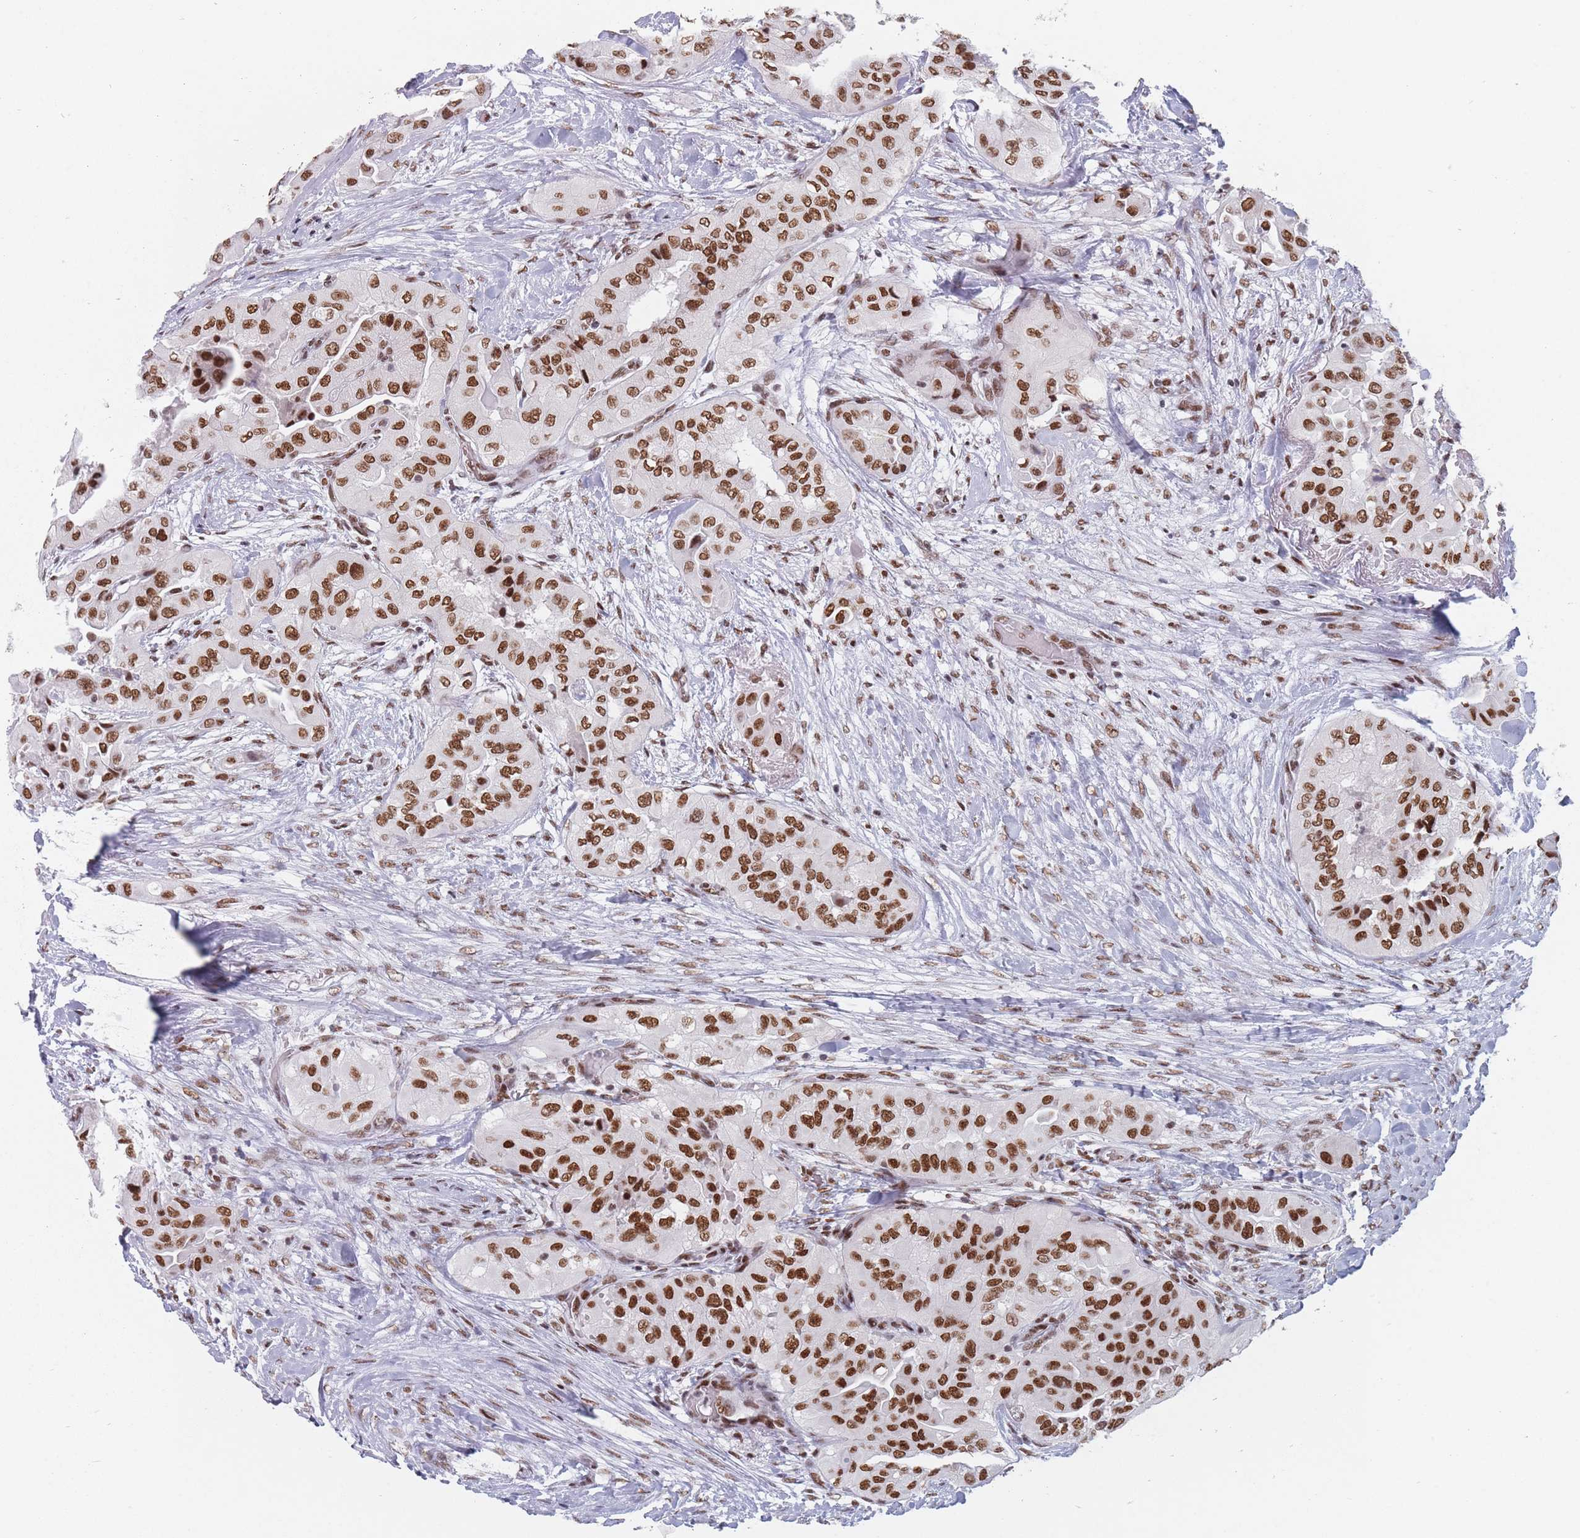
{"staining": {"intensity": "moderate", "quantity": ">75%", "location": "nuclear"}, "tissue": "head and neck cancer", "cell_type": "Tumor cells", "image_type": "cancer", "snomed": [{"axis": "morphology", "description": "Adenocarcinoma, NOS"}, {"axis": "topography", "description": "Head-Neck"}], "caption": "Immunohistochemistry (IHC) (DAB) staining of adenocarcinoma (head and neck) reveals moderate nuclear protein staining in approximately >75% of tumor cells.", "gene": "SAFB2", "patient": {"sex": "male", "age": 66}}